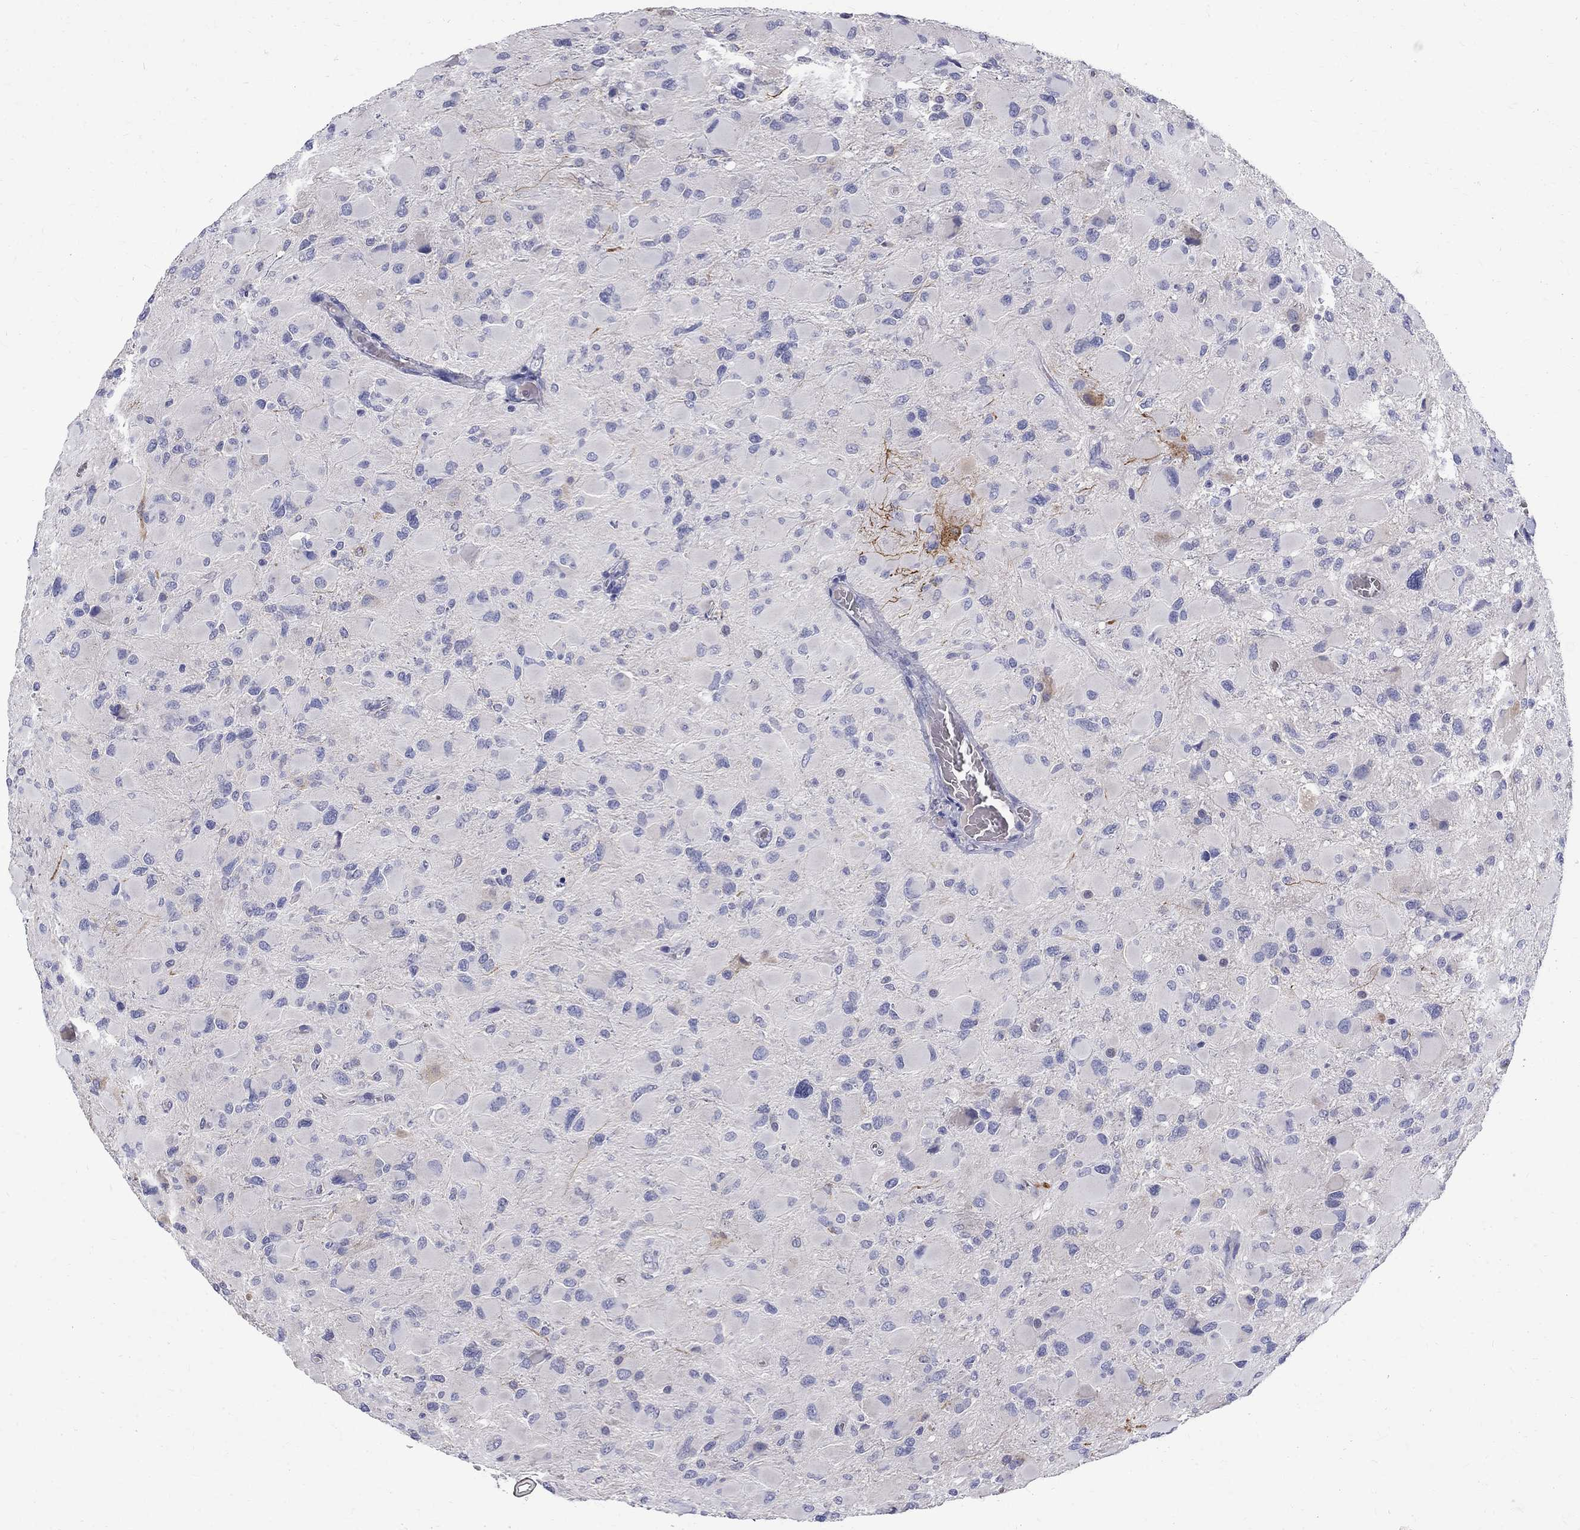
{"staining": {"intensity": "negative", "quantity": "none", "location": "none"}, "tissue": "glioma", "cell_type": "Tumor cells", "image_type": "cancer", "snomed": [{"axis": "morphology", "description": "Glioma, malignant, High grade"}, {"axis": "topography", "description": "Cerebral cortex"}], "caption": "Tumor cells show no significant protein positivity in malignant glioma (high-grade). (Brightfield microscopy of DAB (3,3'-diaminobenzidine) immunohistochemistry (IHC) at high magnification).", "gene": "AGER", "patient": {"sex": "female", "age": 36}}